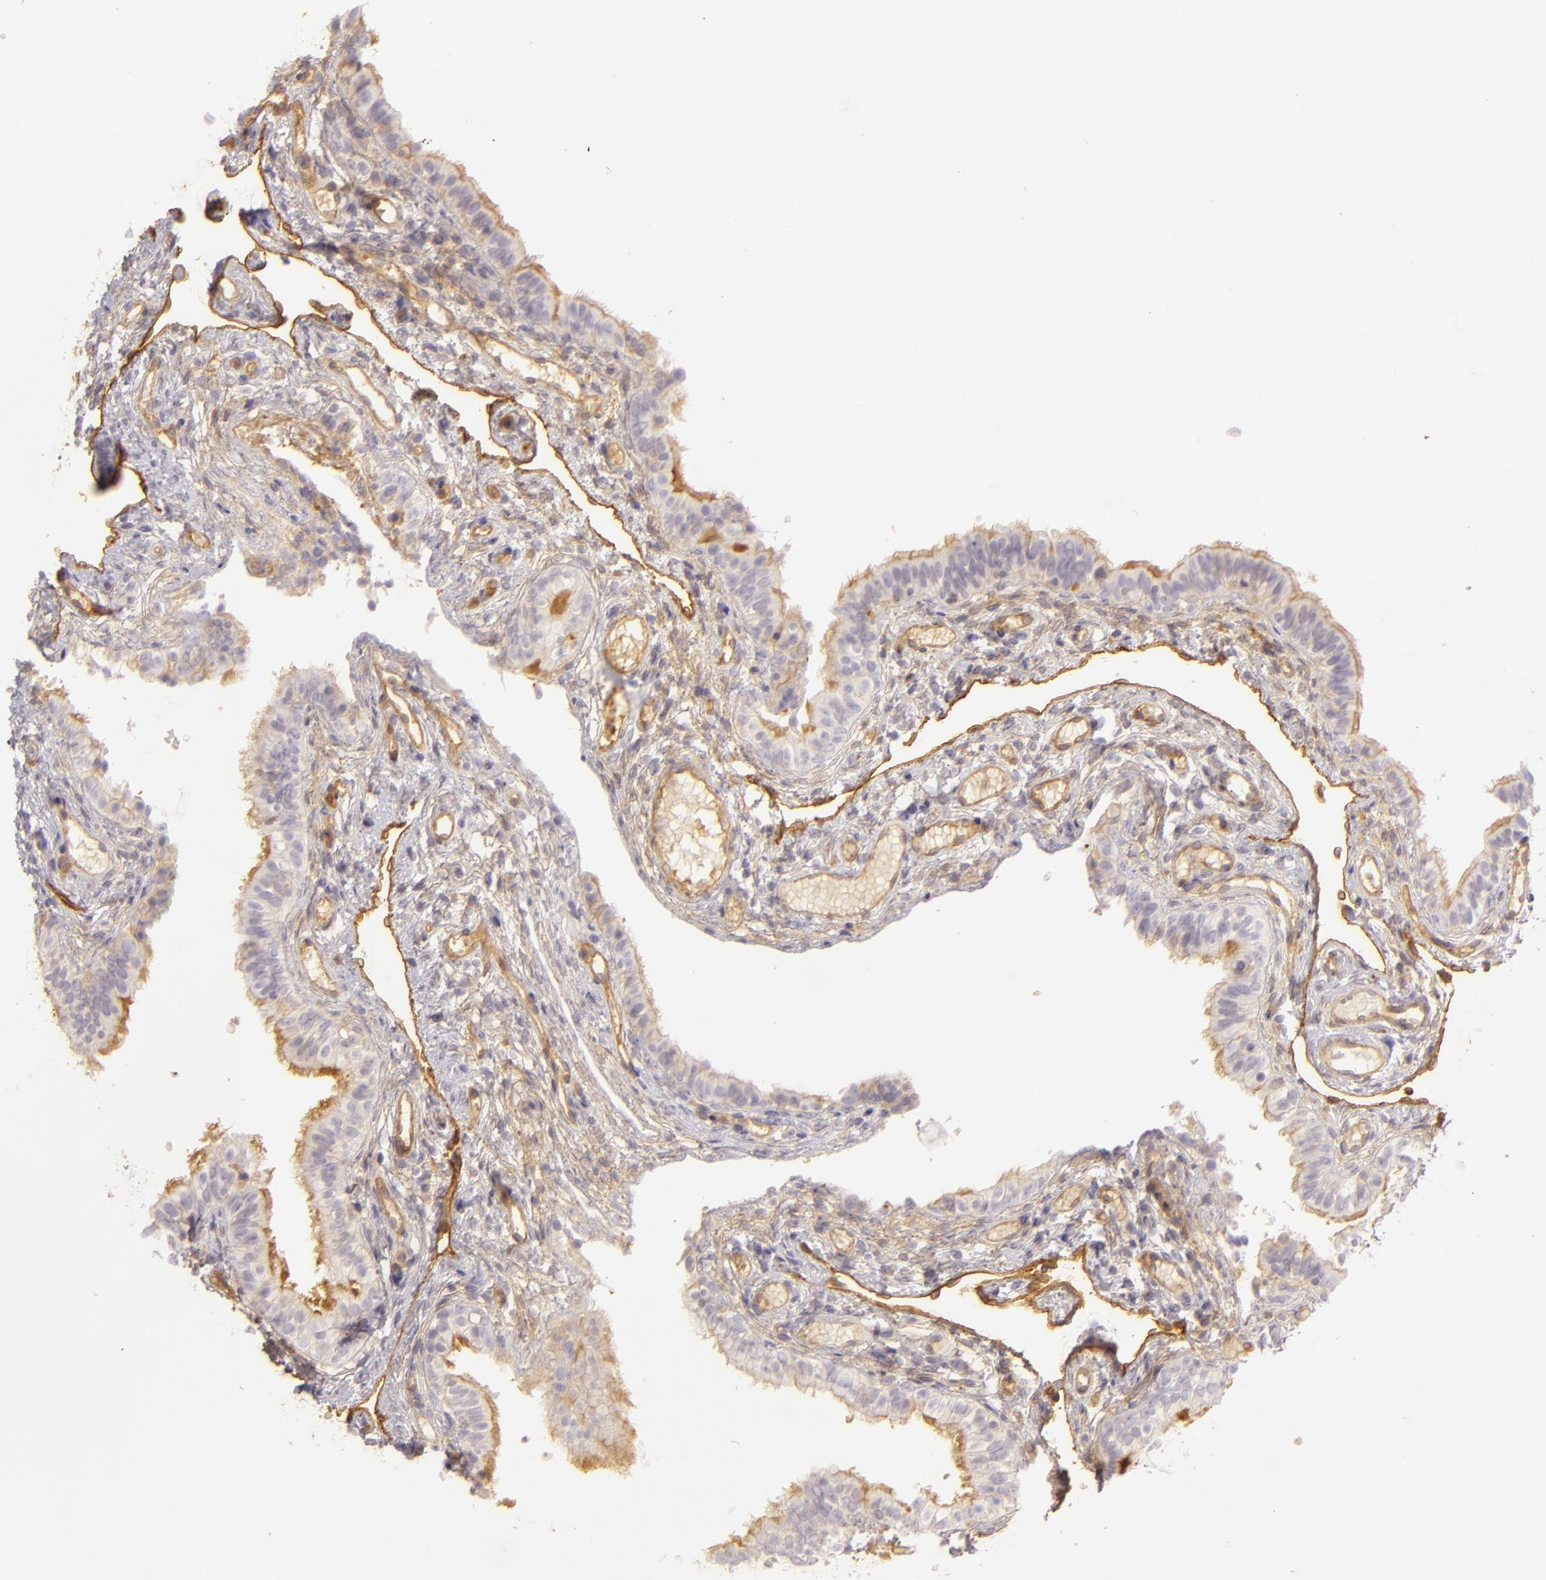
{"staining": {"intensity": "moderate", "quantity": ">75%", "location": "cytoplasmic/membranous"}, "tissue": "fallopian tube", "cell_type": "Glandular cells", "image_type": "normal", "snomed": [{"axis": "morphology", "description": "Normal tissue, NOS"}, {"axis": "morphology", "description": "Dermoid, NOS"}, {"axis": "topography", "description": "Fallopian tube"}], "caption": "IHC micrograph of normal fallopian tube stained for a protein (brown), which demonstrates medium levels of moderate cytoplasmic/membranous positivity in approximately >75% of glandular cells.", "gene": "CD59", "patient": {"sex": "female", "age": 33}}